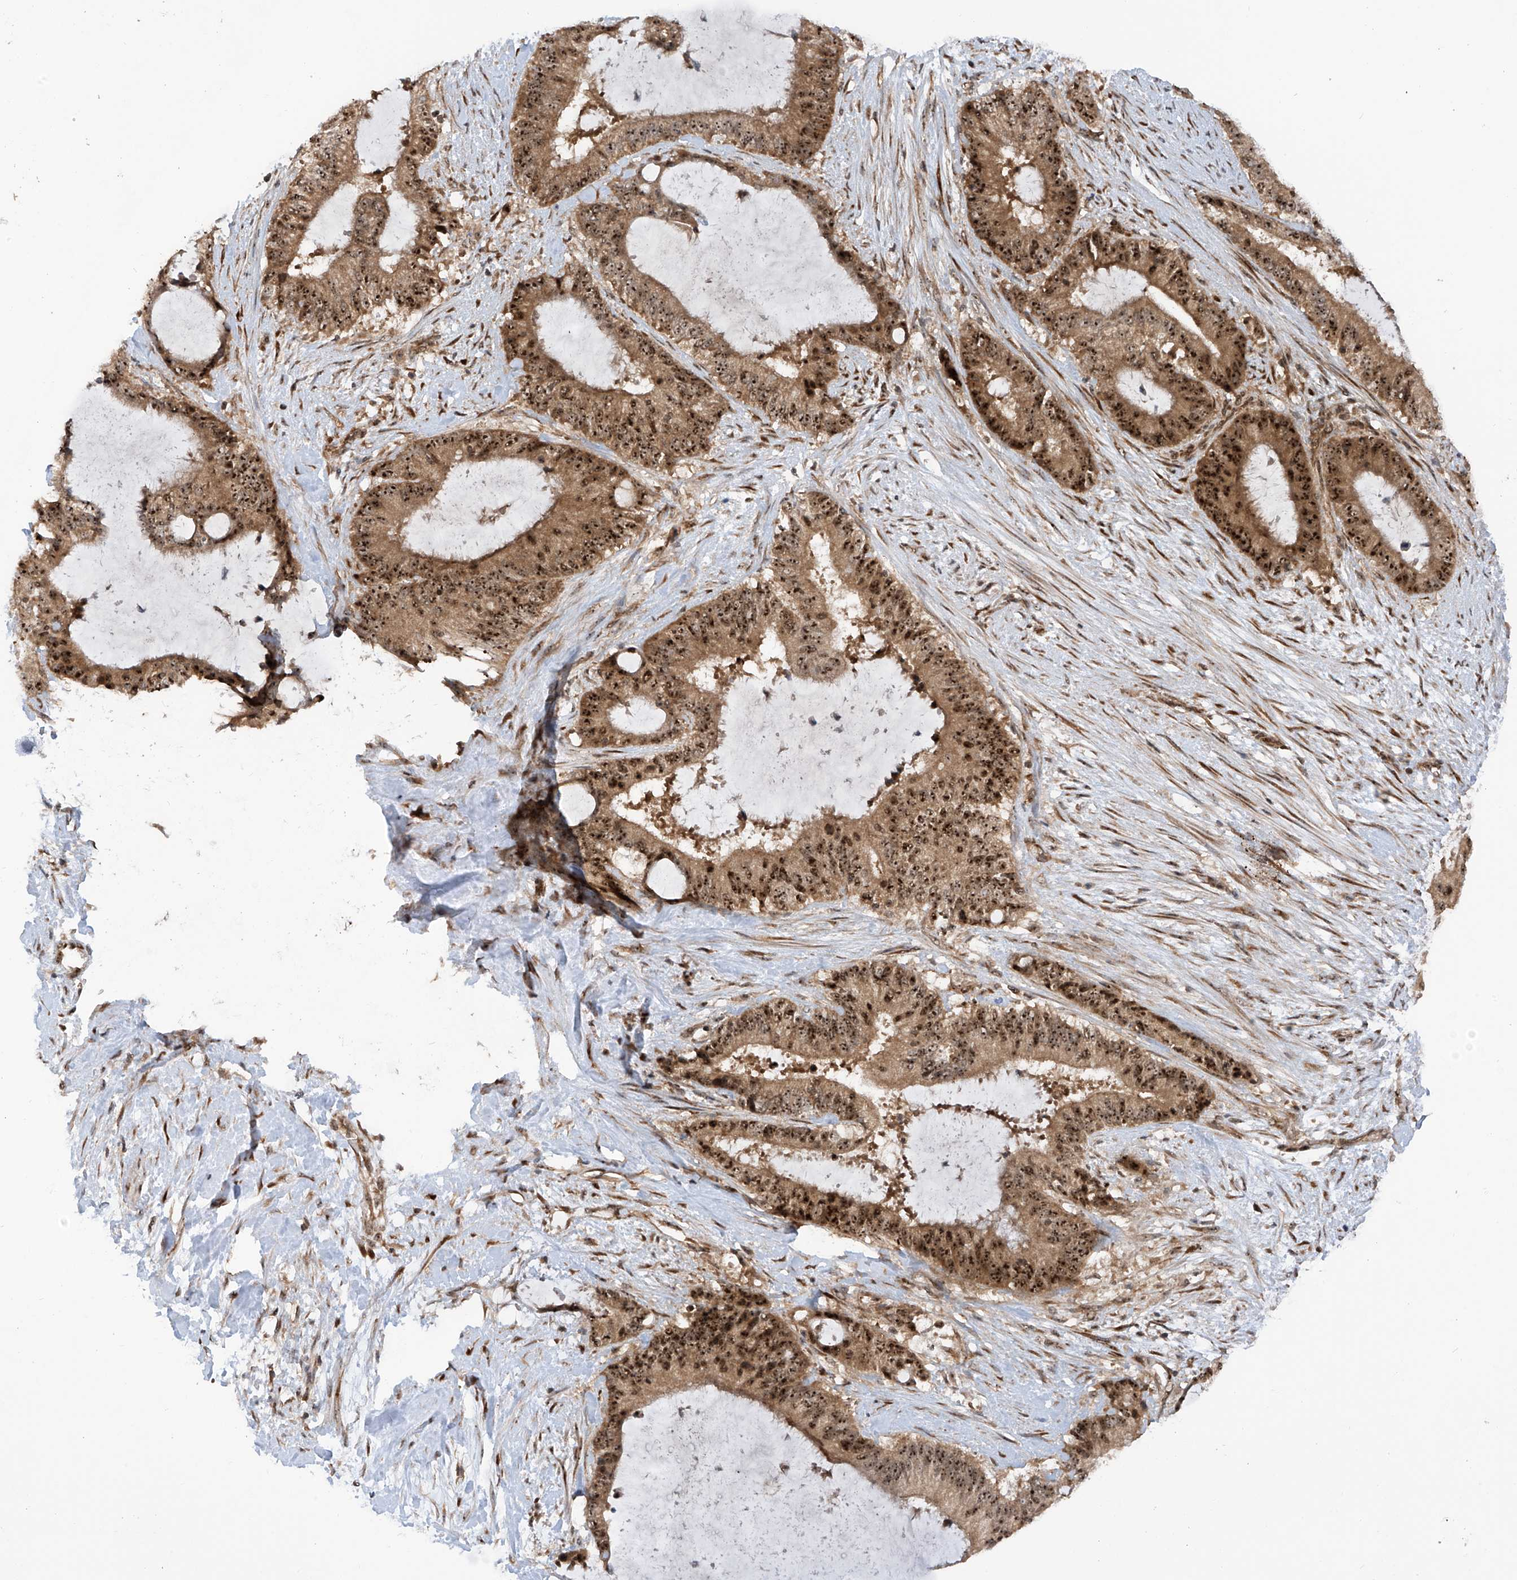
{"staining": {"intensity": "strong", "quantity": ">75%", "location": "cytoplasmic/membranous,nuclear"}, "tissue": "liver cancer", "cell_type": "Tumor cells", "image_type": "cancer", "snomed": [{"axis": "morphology", "description": "Normal tissue, NOS"}, {"axis": "morphology", "description": "Cholangiocarcinoma"}, {"axis": "topography", "description": "Liver"}, {"axis": "topography", "description": "Peripheral nerve tissue"}], "caption": "High-power microscopy captured an IHC image of liver cancer (cholangiocarcinoma), revealing strong cytoplasmic/membranous and nuclear positivity in about >75% of tumor cells.", "gene": "C1orf131", "patient": {"sex": "female", "age": 73}}